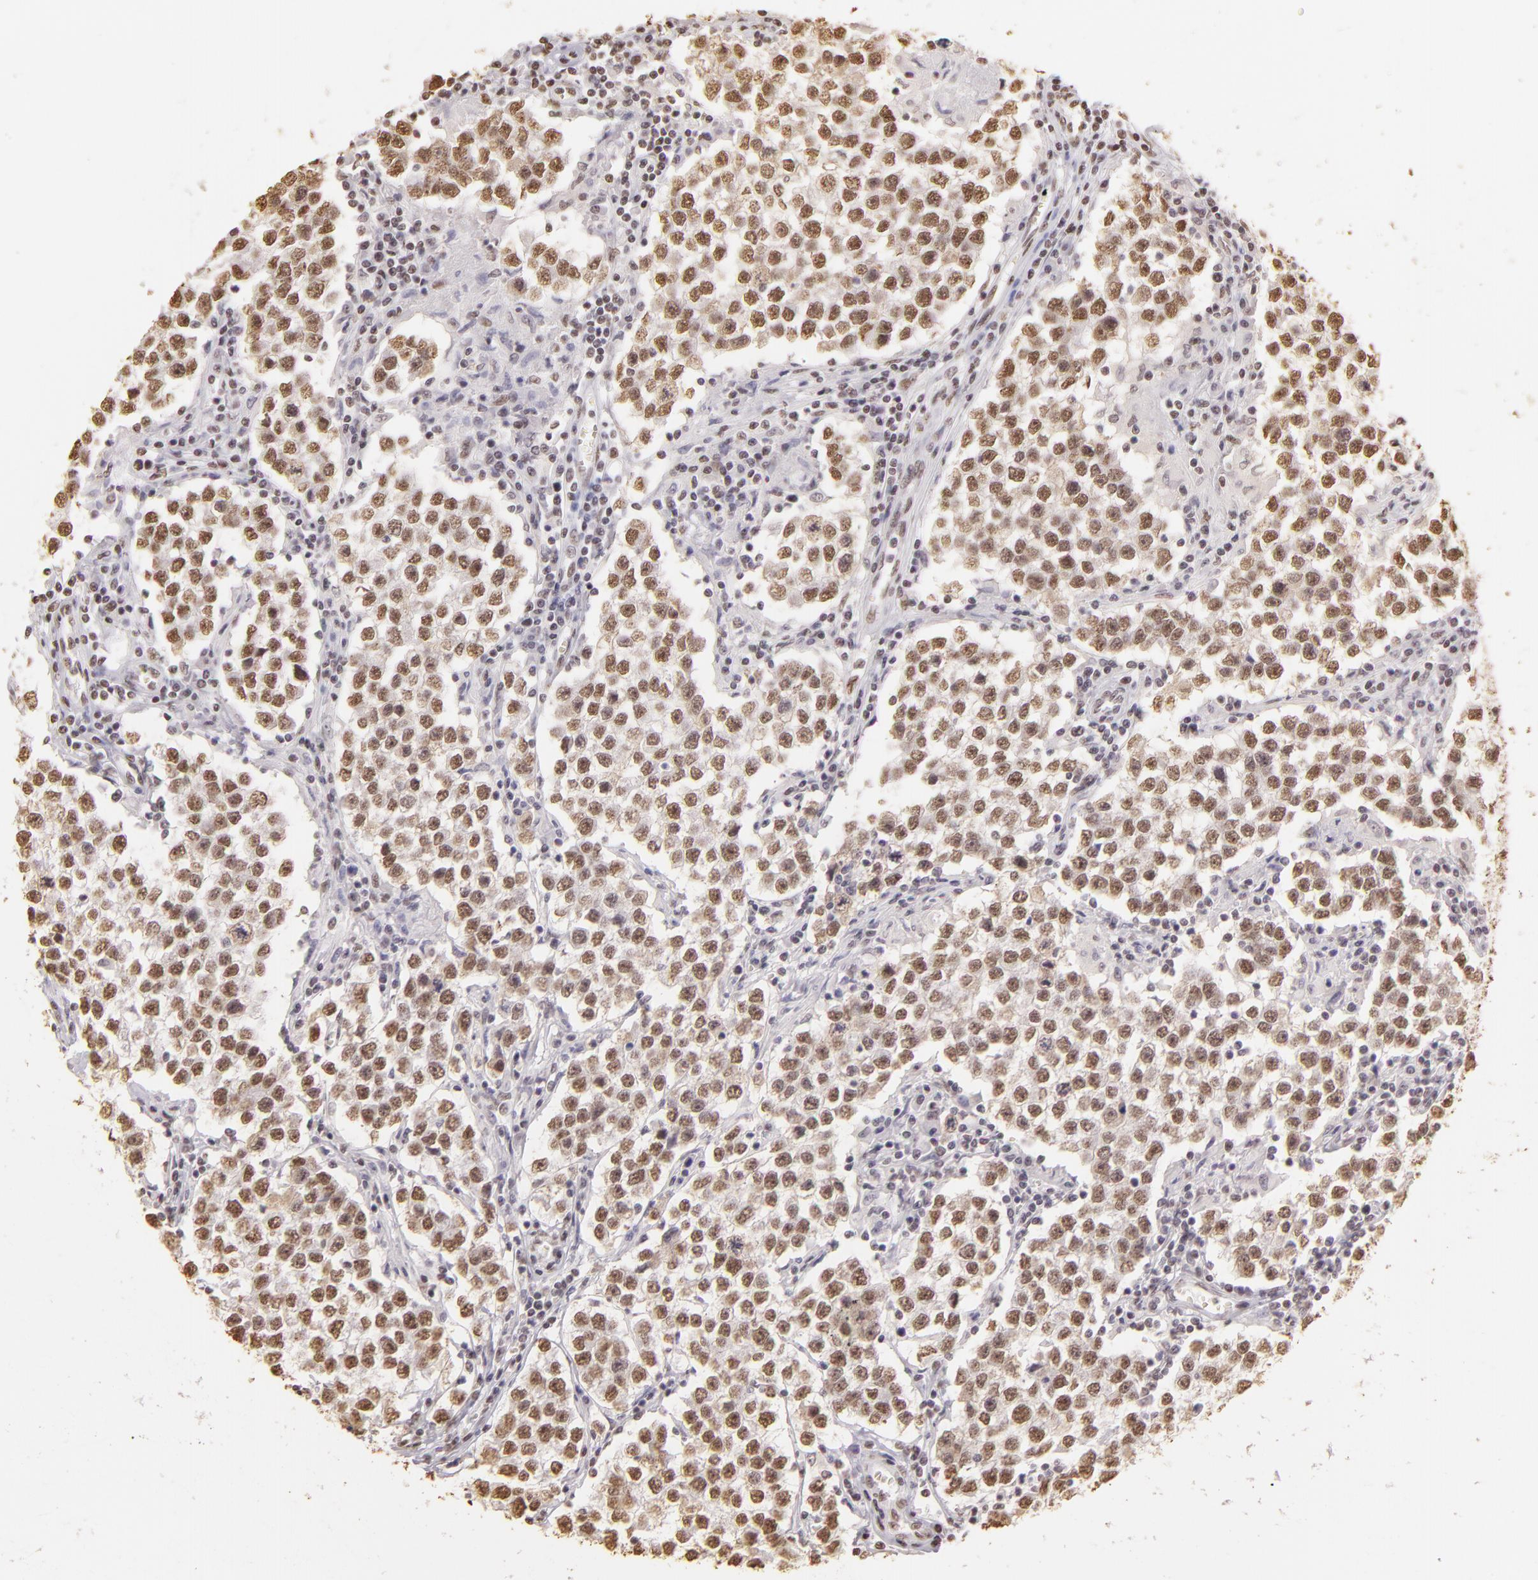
{"staining": {"intensity": "weak", "quantity": ">75%", "location": "nuclear"}, "tissue": "testis cancer", "cell_type": "Tumor cells", "image_type": "cancer", "snomed": [{"axis": "morphology", "description": "Seminoma, NOS"}, {"axis": "topography", "description": "Testis"}], "caption": "Protein staining of testis cancer tissue shows weak nuclear expression in approximately >75% of tumor cells.", "gene": "PAPOLA", "patient": {"sex": "male", "age": 36}}